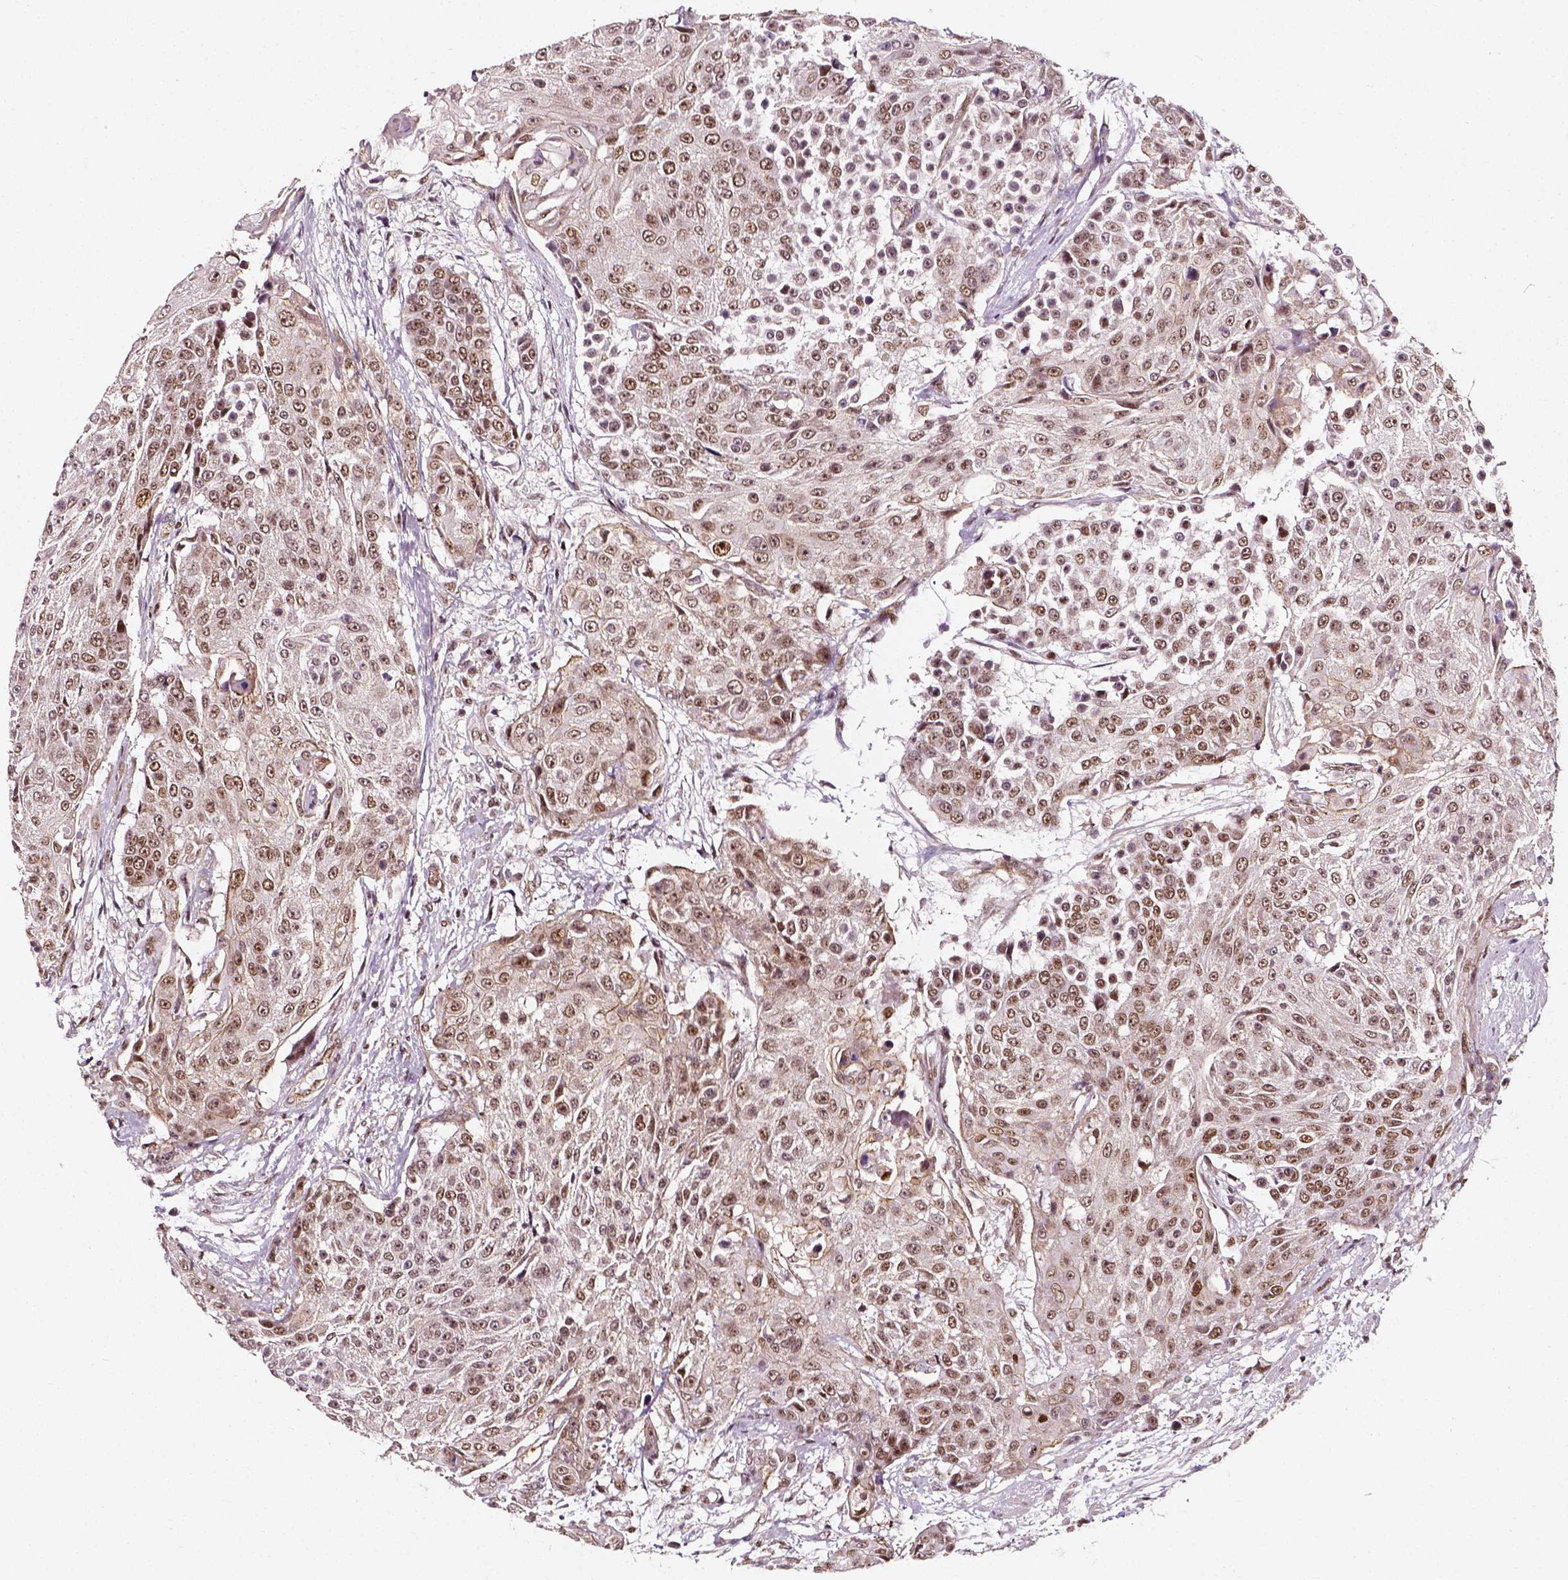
{"staining": {"intensity": "moderate", "quantity": "25%-75%", "location": "nuclear"}, "tissue": "urothelial cancer", "cell_type": "Tumor cells", "image_type": "cancer", "snomed": [{"axis": "morphology", "description": "Urothelial carcinoma, High grade"}, {"axis": "topography", "description": "Urinary bladder"}], "caption": "A brown stain labels moderate nuclear positivity of a protein in urothelial cancer tumor cells.", "gene": "NACC1", "patient": {"sex": "female", "age": 63}}